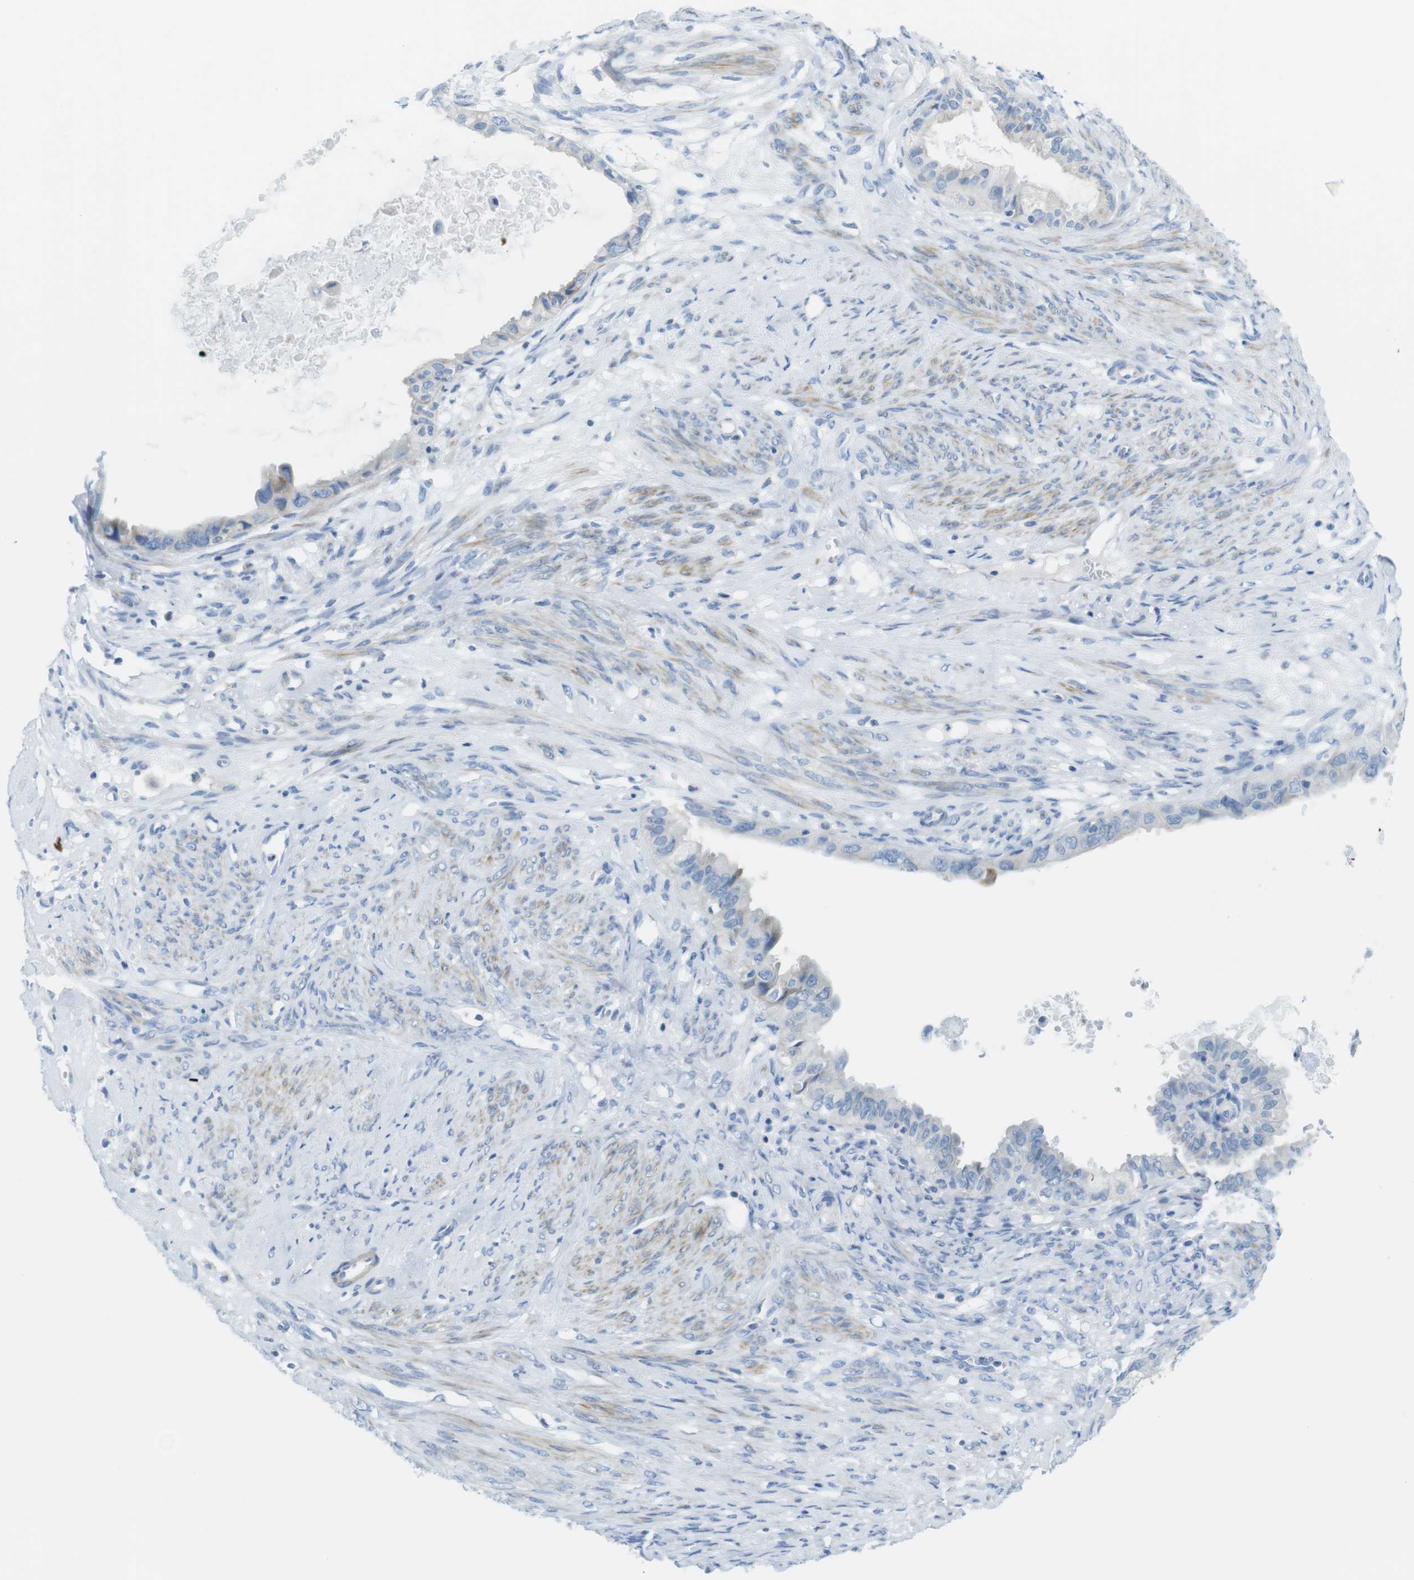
{"staining": {"intensity": "negative", "quantity": "none", "location": "none"}, "tissue": "cervical cancer", "cell_type": "Tumor cells", "image_type": "cancer", "snomed": [{"axis": "morphology", "description": "Normal tissue, NOS"}, {"axis": "morphology", "description": "Adenocarcinoma, NOS"}, {"axis": "topography", "description": "Cervix"}, {"axis": "topography", "description": "Endometrium"}], "caption": "This is a photomicrograph of immunohistochemistry staining of cervical adenocarcinoma, which shows no positivity in tumor cells.", "gene": "ASIC5", "patient": {"sex": "female", "age": 86}}